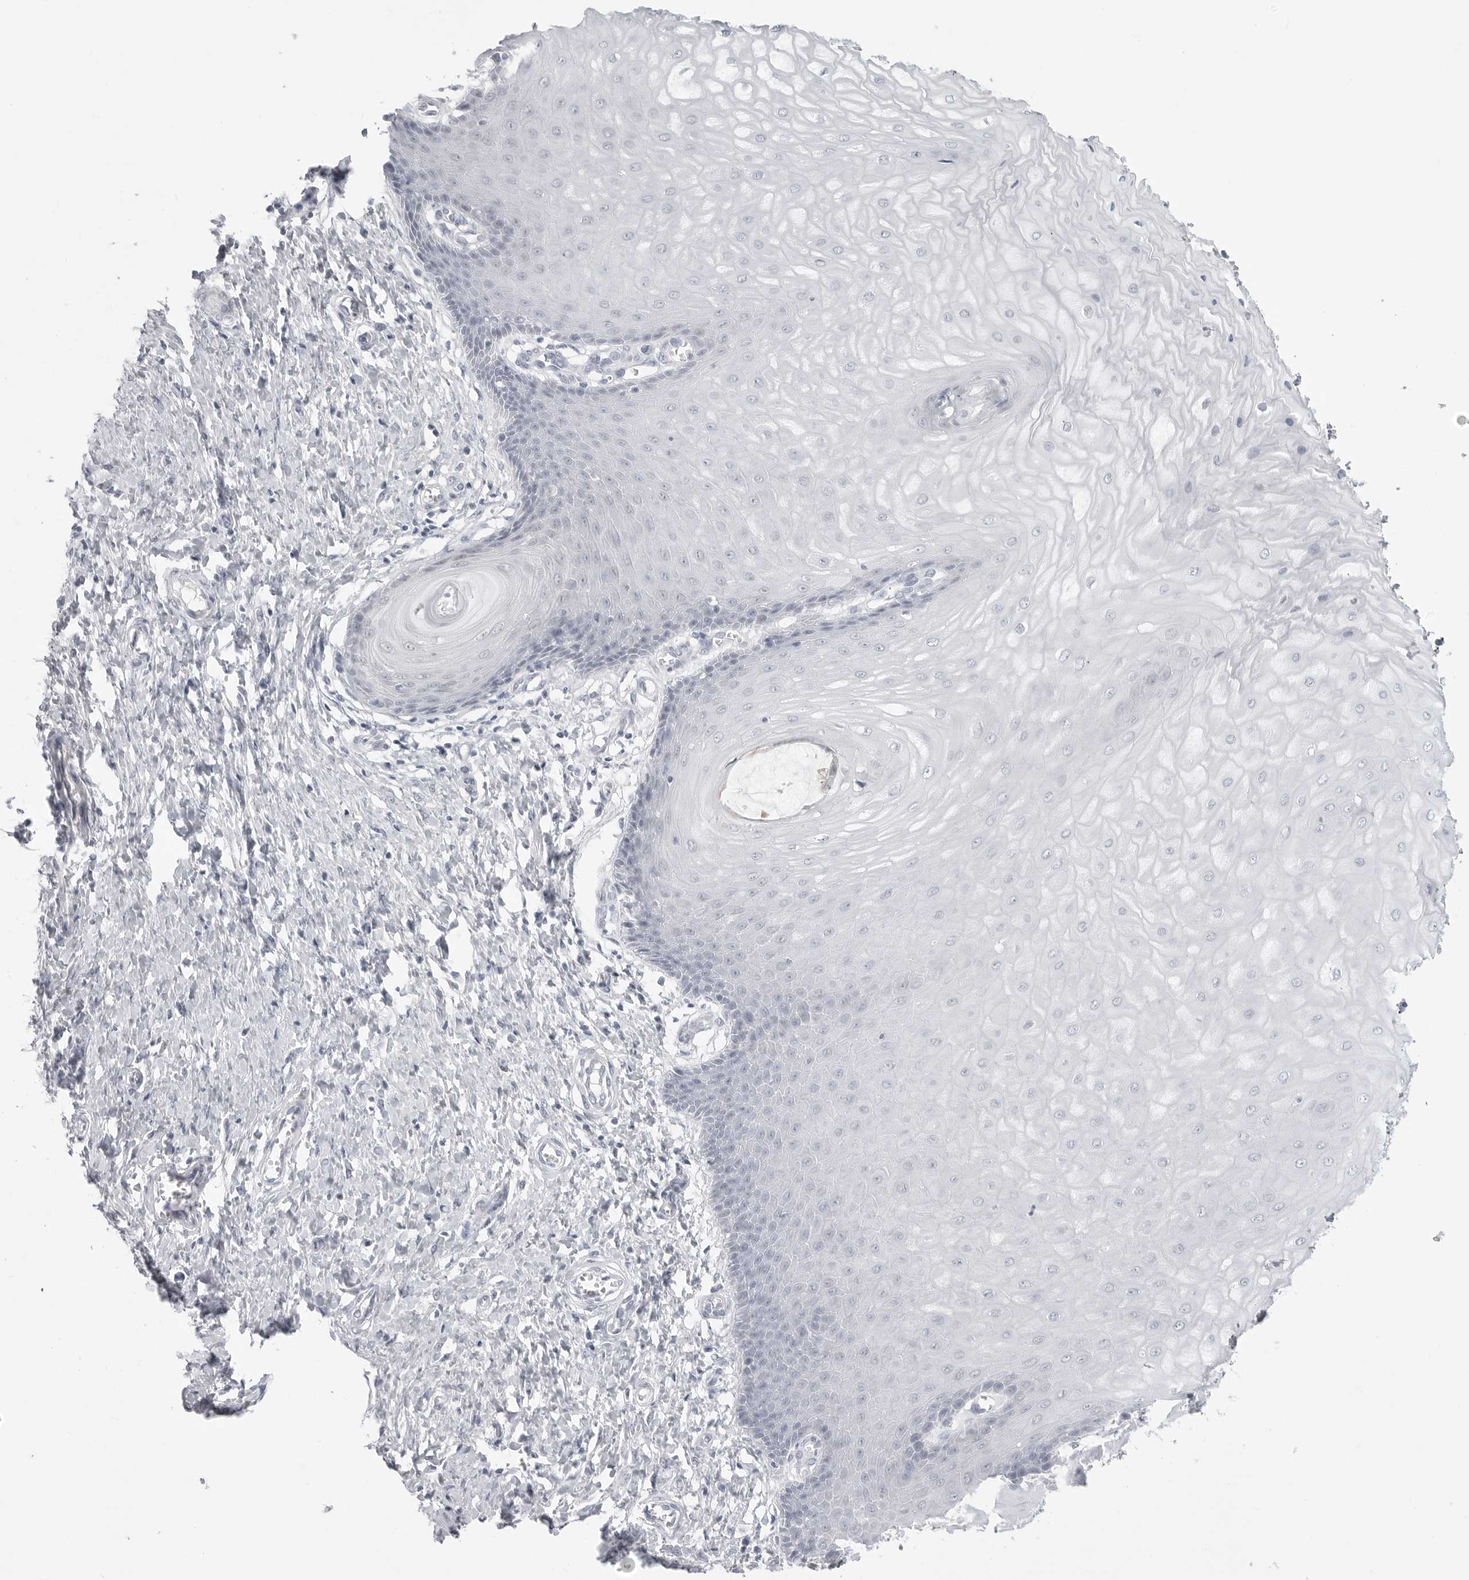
{"staining": {"intensity": "weak", "quantity": "<25%", "location": "cytoplasmic/membranous"}, "tissue": "cervix", "cell_type": "Glandular cells", "image_type": "normal", "snomed": [{"axis": "morphology", "description": "Normal tissue, NOS"}, {"axis": "topography", "description": "Cervix"}], "caption": "Glandular cells show no significant staining in normal cervix. Nuclei are stained in blue.", "gene": "TCTN3", "patient": {"sex": "female", "age": 55}}